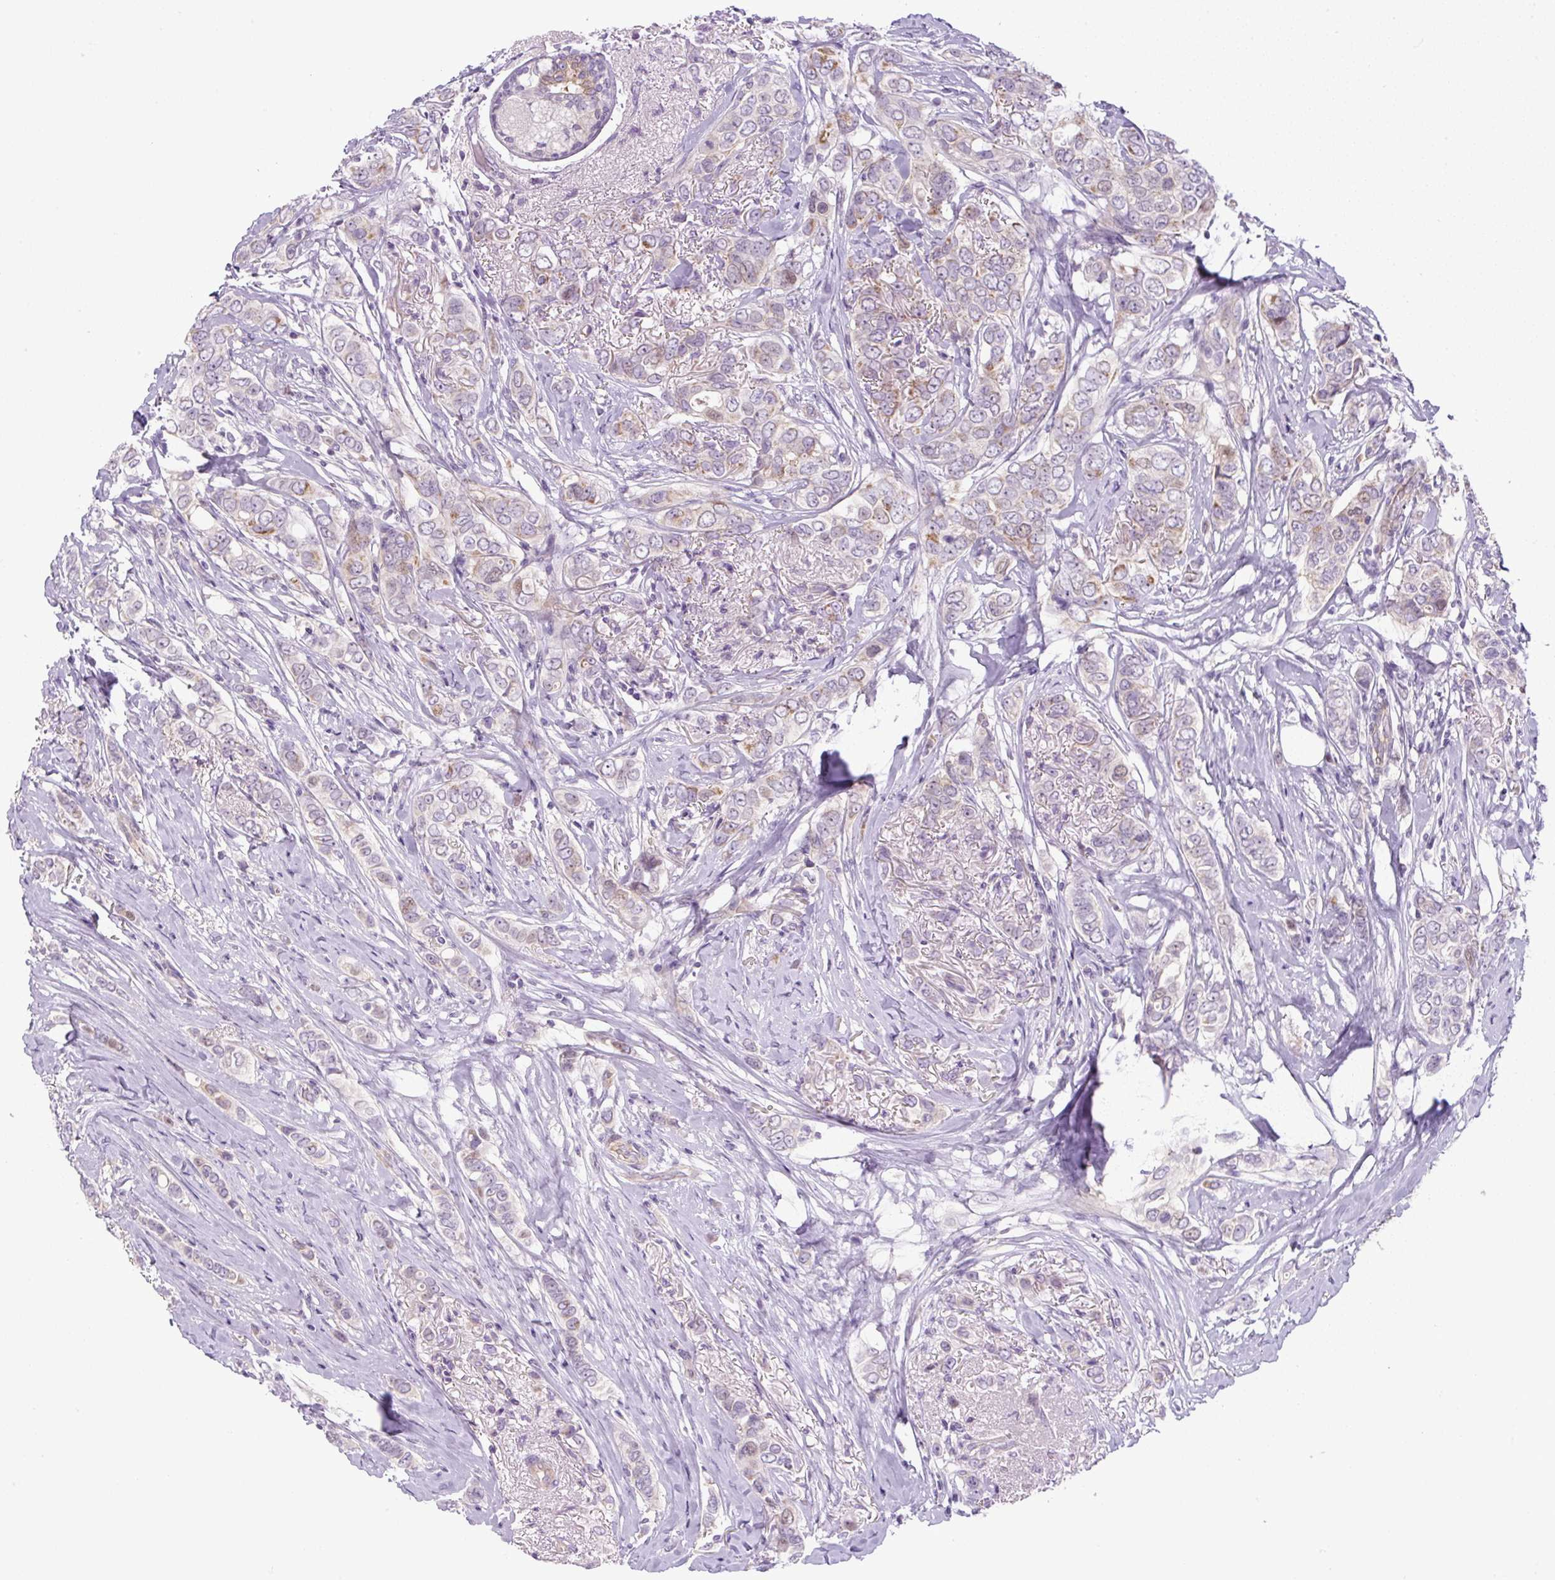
{"staining": {"intensity": "weak", "quantity": "<25%", "location": "cytoplasmic/membranous,nuclear"}, "tissue": "breast cancer", "cell_type": "Tumor cells", "image_type": "cancer", "snomed": [{"axis": "morphology", "description": "Lobular carcinoma"}, {"axis": "topography", "description": "Breast"}], "caption": "This is a micrograph of IHC staining of lobular carcinoma (breast), which shows no positivity in tumor cells.", "gene": "ADAMTS19", "patient": {"sex": "female", "age": 51}}